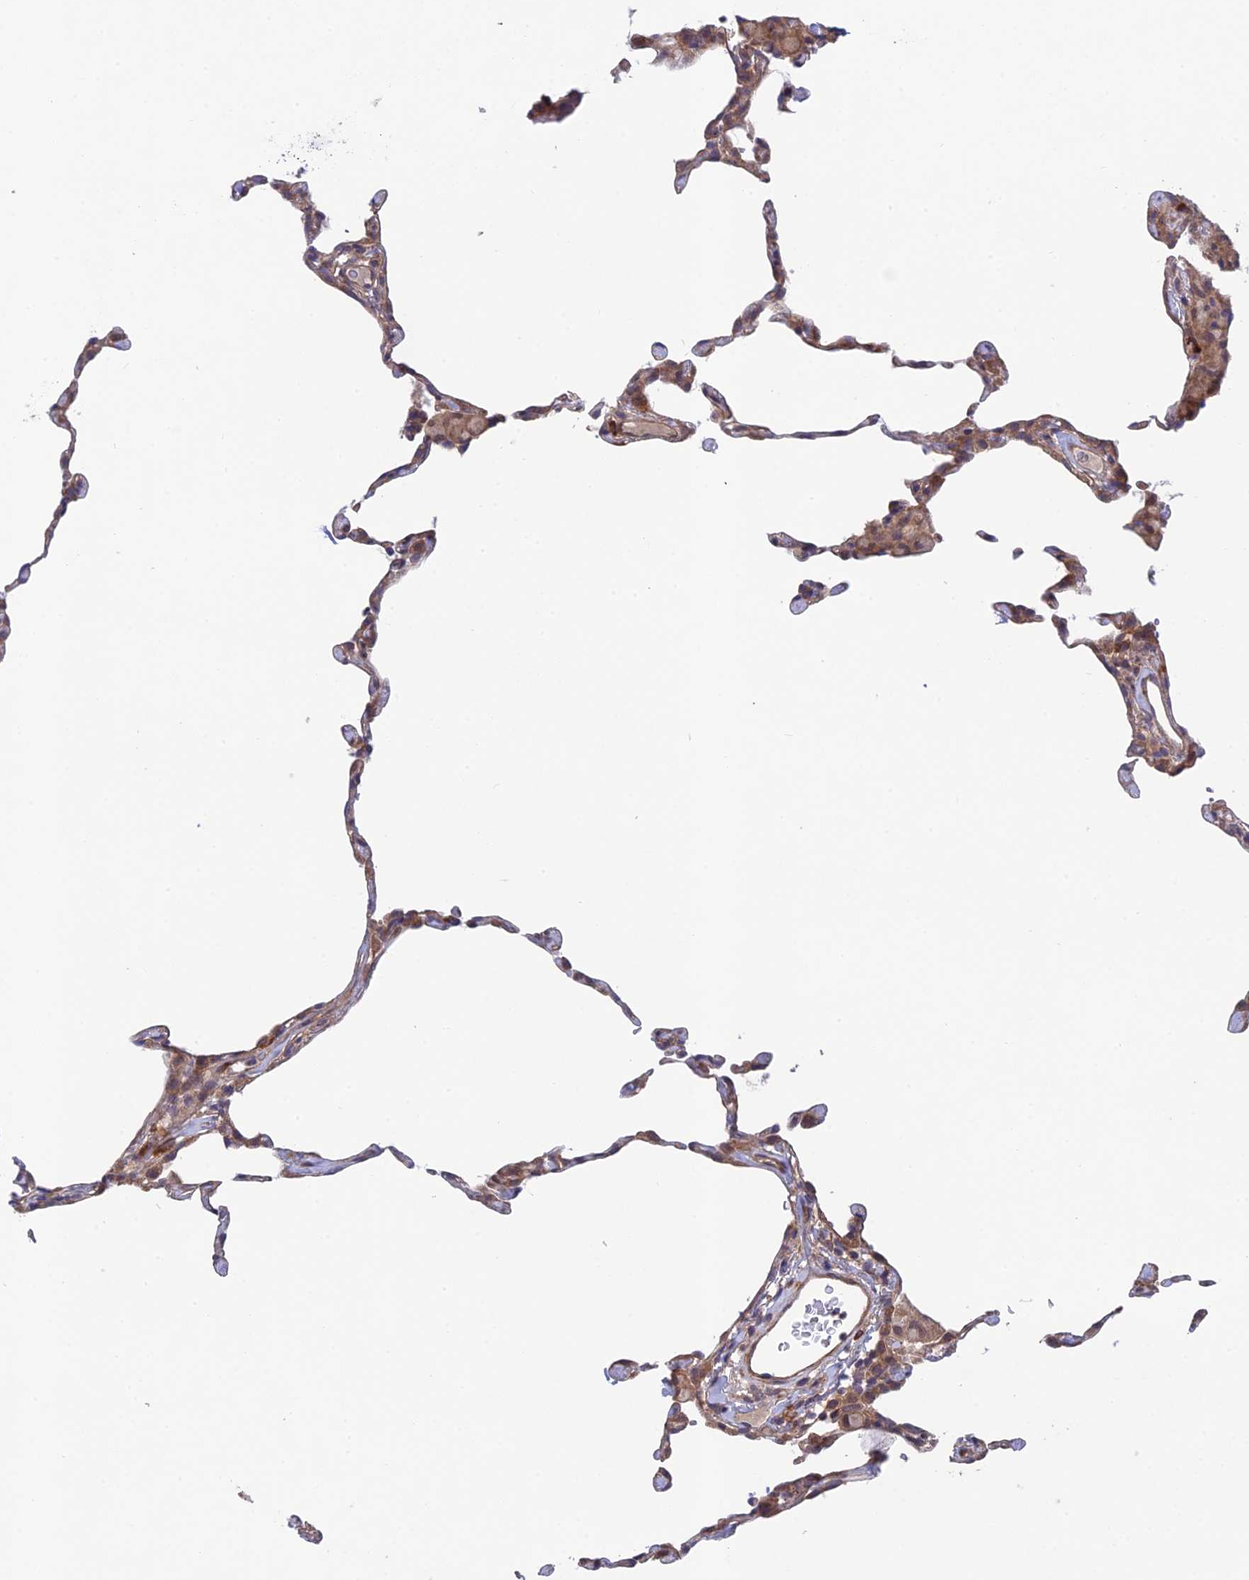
{"staining": {"intensity": "moderate", "quantity": "25%-75%", "location": "cytoplasmic/membranous"}, "tissue": "lung", "cell_type": "Alveolar cells", "image_type": "normal", "snomed": [{"axis": "morphology", "description": "Normal tissue, NOS"}, {"axis": "topography", "description": "Lung"}], "caption": "Protein staining by immunohistochemistry (IHC) exhibits moderate cytoplasmic/membranous positivity in approximately 25%-75% of alveolar cells in unremarkable lung.", "gene": "UROS", "patient": {"sex": "female", "age": 57}}